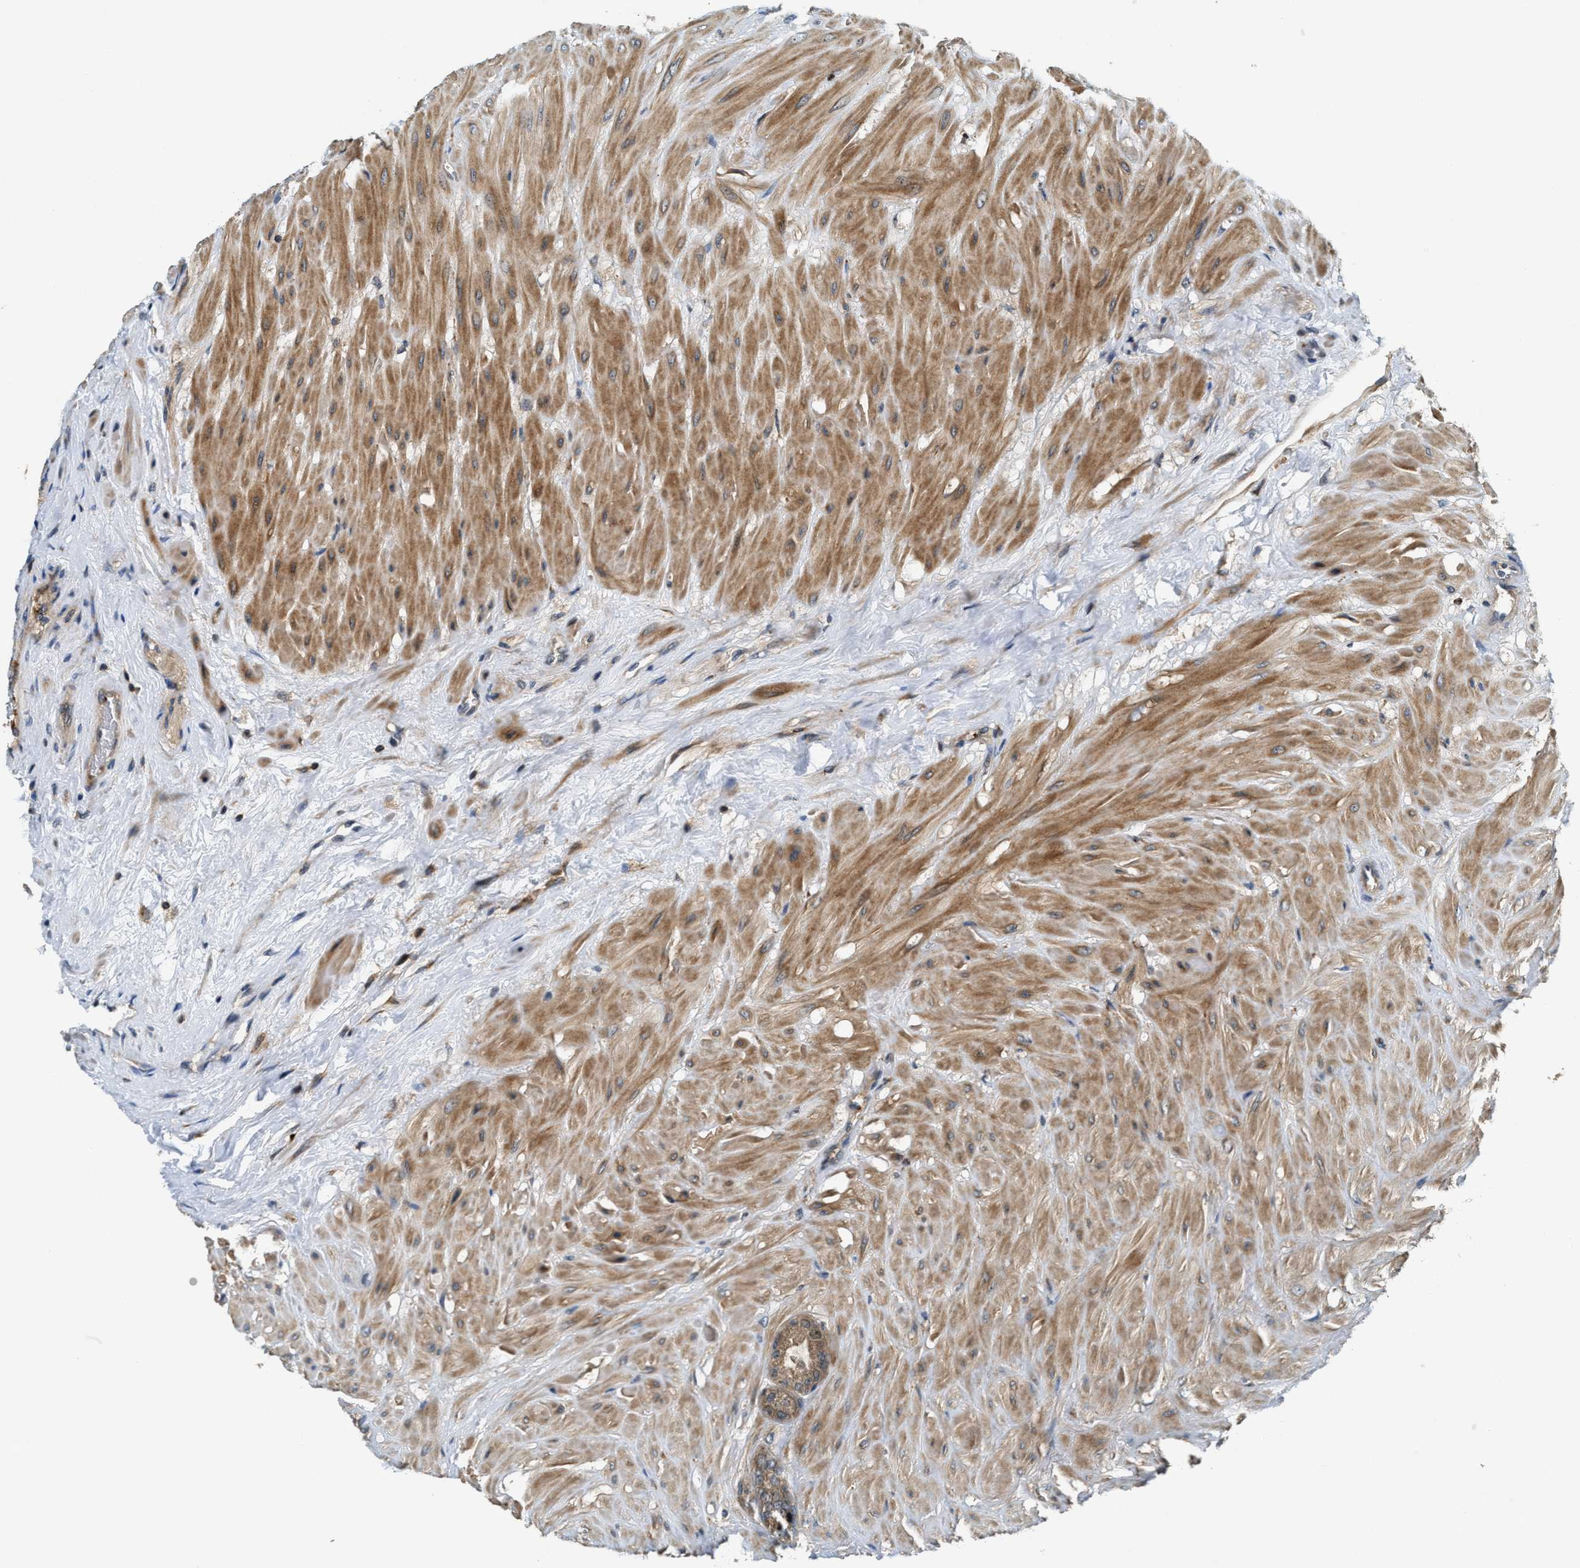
{"staining": {"intensity": "strong", "quantity": ">75%", "location": "cytoplasmic/membranous"}, "tissue": "seminal vesicle", "cell_type": "Glandular cells", "image_type": "normal", "snomed": [{"axis": "morphology", "description": "Normal tissue, NOS"}, {"axis": "topography", "description": "Seminal veicle"}], "caption": "Protein expression analysis of benign human seminal vesicle reveals strong cytoplasmic/membranous staining in about >75% of glandular cells. (Stains: DAB (3,3'-diaminobenzidine) in brown, nuclei in blue, Microscopy: brightfield microscopy at high magnification).", "gene": "SNX5", "patient": {"sex": "male", "age": 46}}